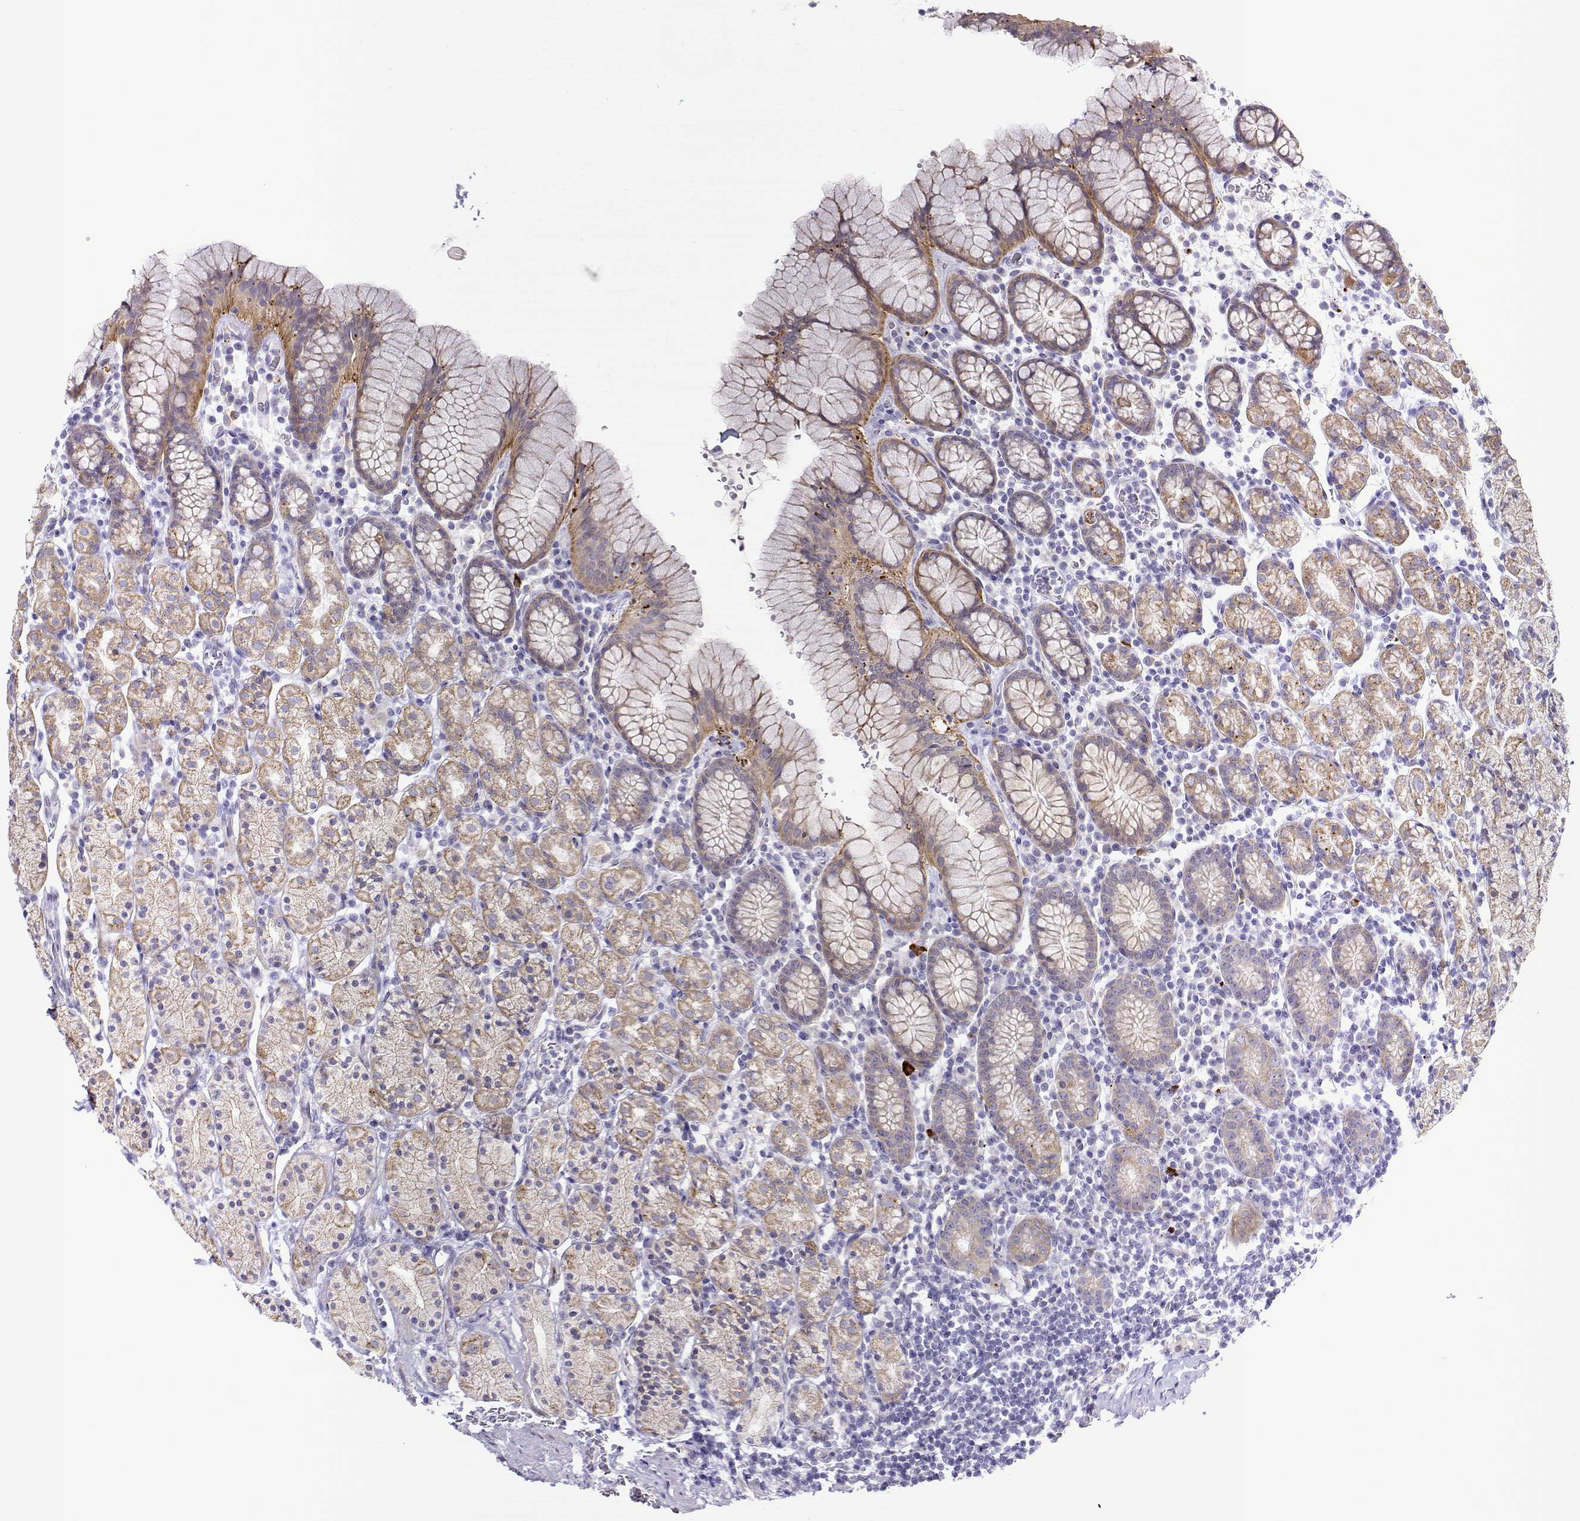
{"staining": {"intensity": "weak", "quantity": "25%-75%", "location": "cytoplasmic/membranous"}, "tissue": "stomach", "cell_type": "Glandular cells", "image_type": "normal", "snomed": [{"axis": "morphology", "description": "Normal tissue, NOS"}, {"axis": "topography", "description": "Stomach, upper"}, {"axis": "topography", "description": "Stomach"}], "caption": "Immunohistochemical staining of unremarkable human stomach exhibits low levels of weak cytoplasmic/membranous expression in approximately 25%-75% of glandular cells.", "gene": "NOS1AP", "patient": {"sex": "male", "age": 62}}